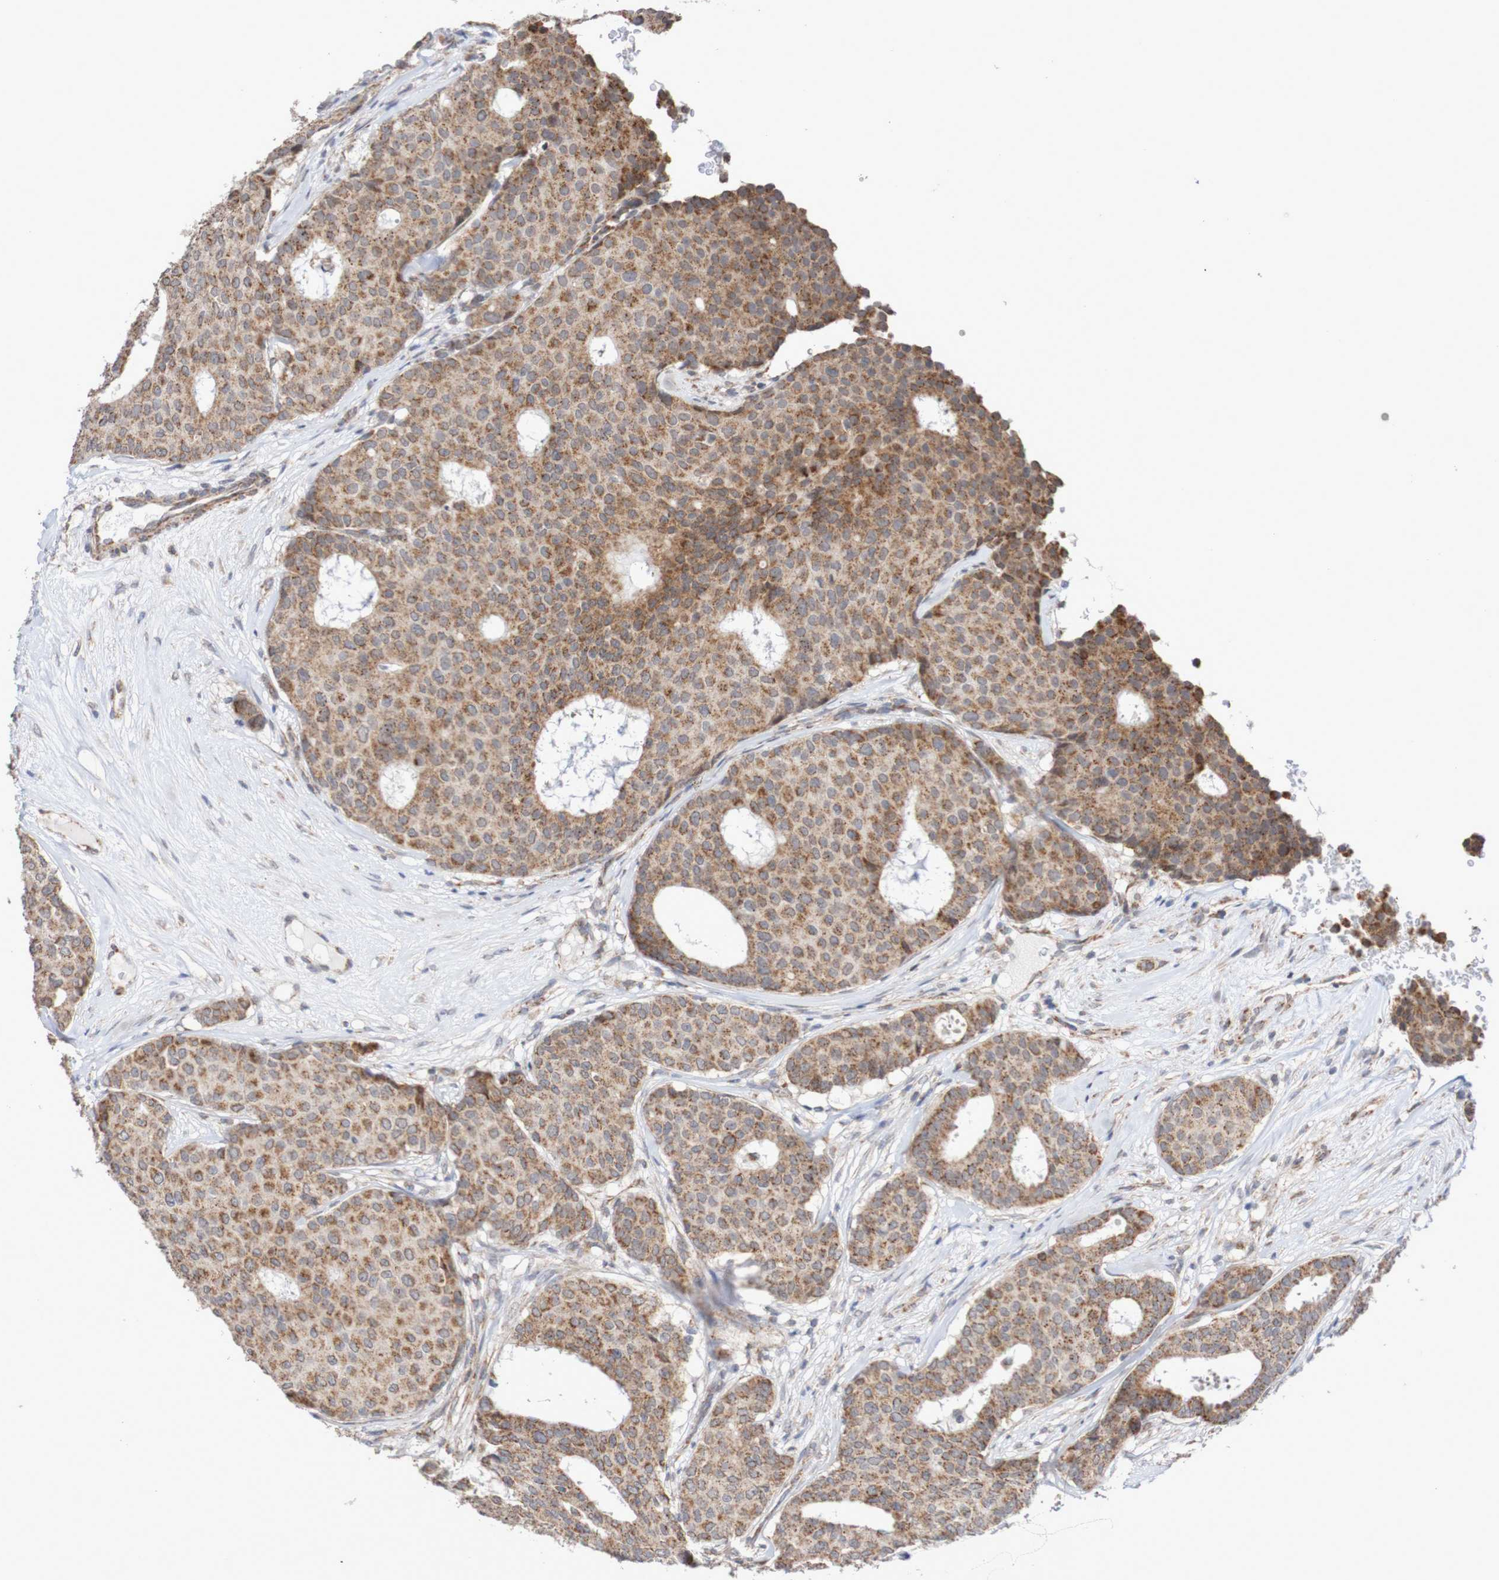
{"staining": {"intensity": "moderate", "quantity": ">75%", "location": "cytoplasmic/membranous"}, "tissue": "breast cancer", "cell_type": "Tumor cells", "image_type": "cancer", "snomed": [{"axis": "morphology", "description": "Duct carcinoma"}, {"axis": "topography", "description": "Breast"}], "caption": "A medium amount of moderate cytoplasmic/membranous positivity is present in approximately >75% of tumor cells in breast cancer tissue.", "gene": "DVL1", "patient": {"sex": "female", "age": 75}}